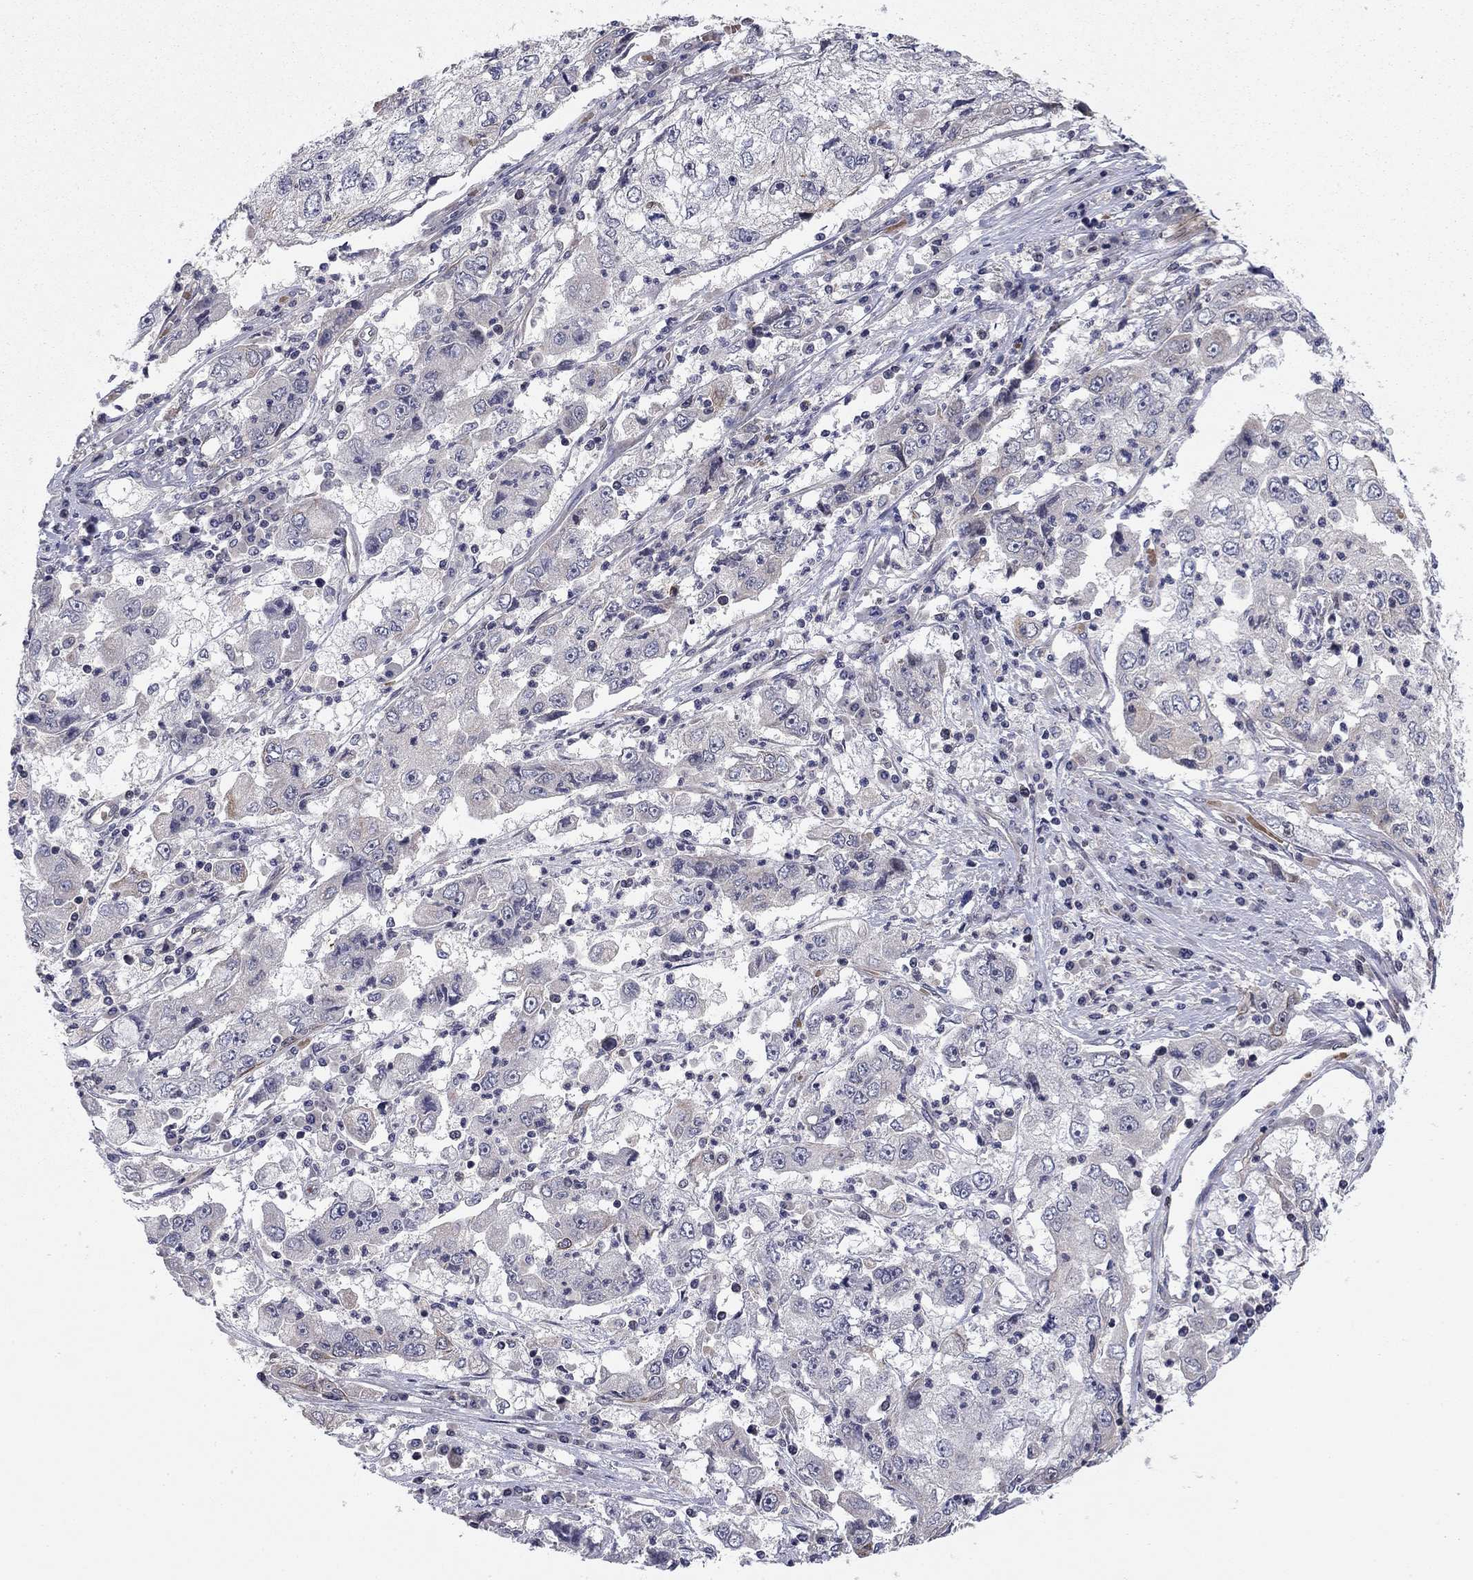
{"staining": {"intensity": "weak", "quantity": "<25%", "location": "cytoplasmic/membranous"}, "tissue": "cervical cancer", "cell_type": "Tumor cells", "image_type": "cancer", "snomed": [{"axis": "morphology", "description": "Squamous cell carcinoma, NOS"}, {"axis": "topography", "description": "Cervix"}], "caption": "Immunohistochemistry (IHC) micrograph of cervical squamous cell carcinoma stained for a protein (brown), which displays no positivity in tumor cells.", "gene": "BCL11A", "patient": {"sex": "female", "age": 36}}